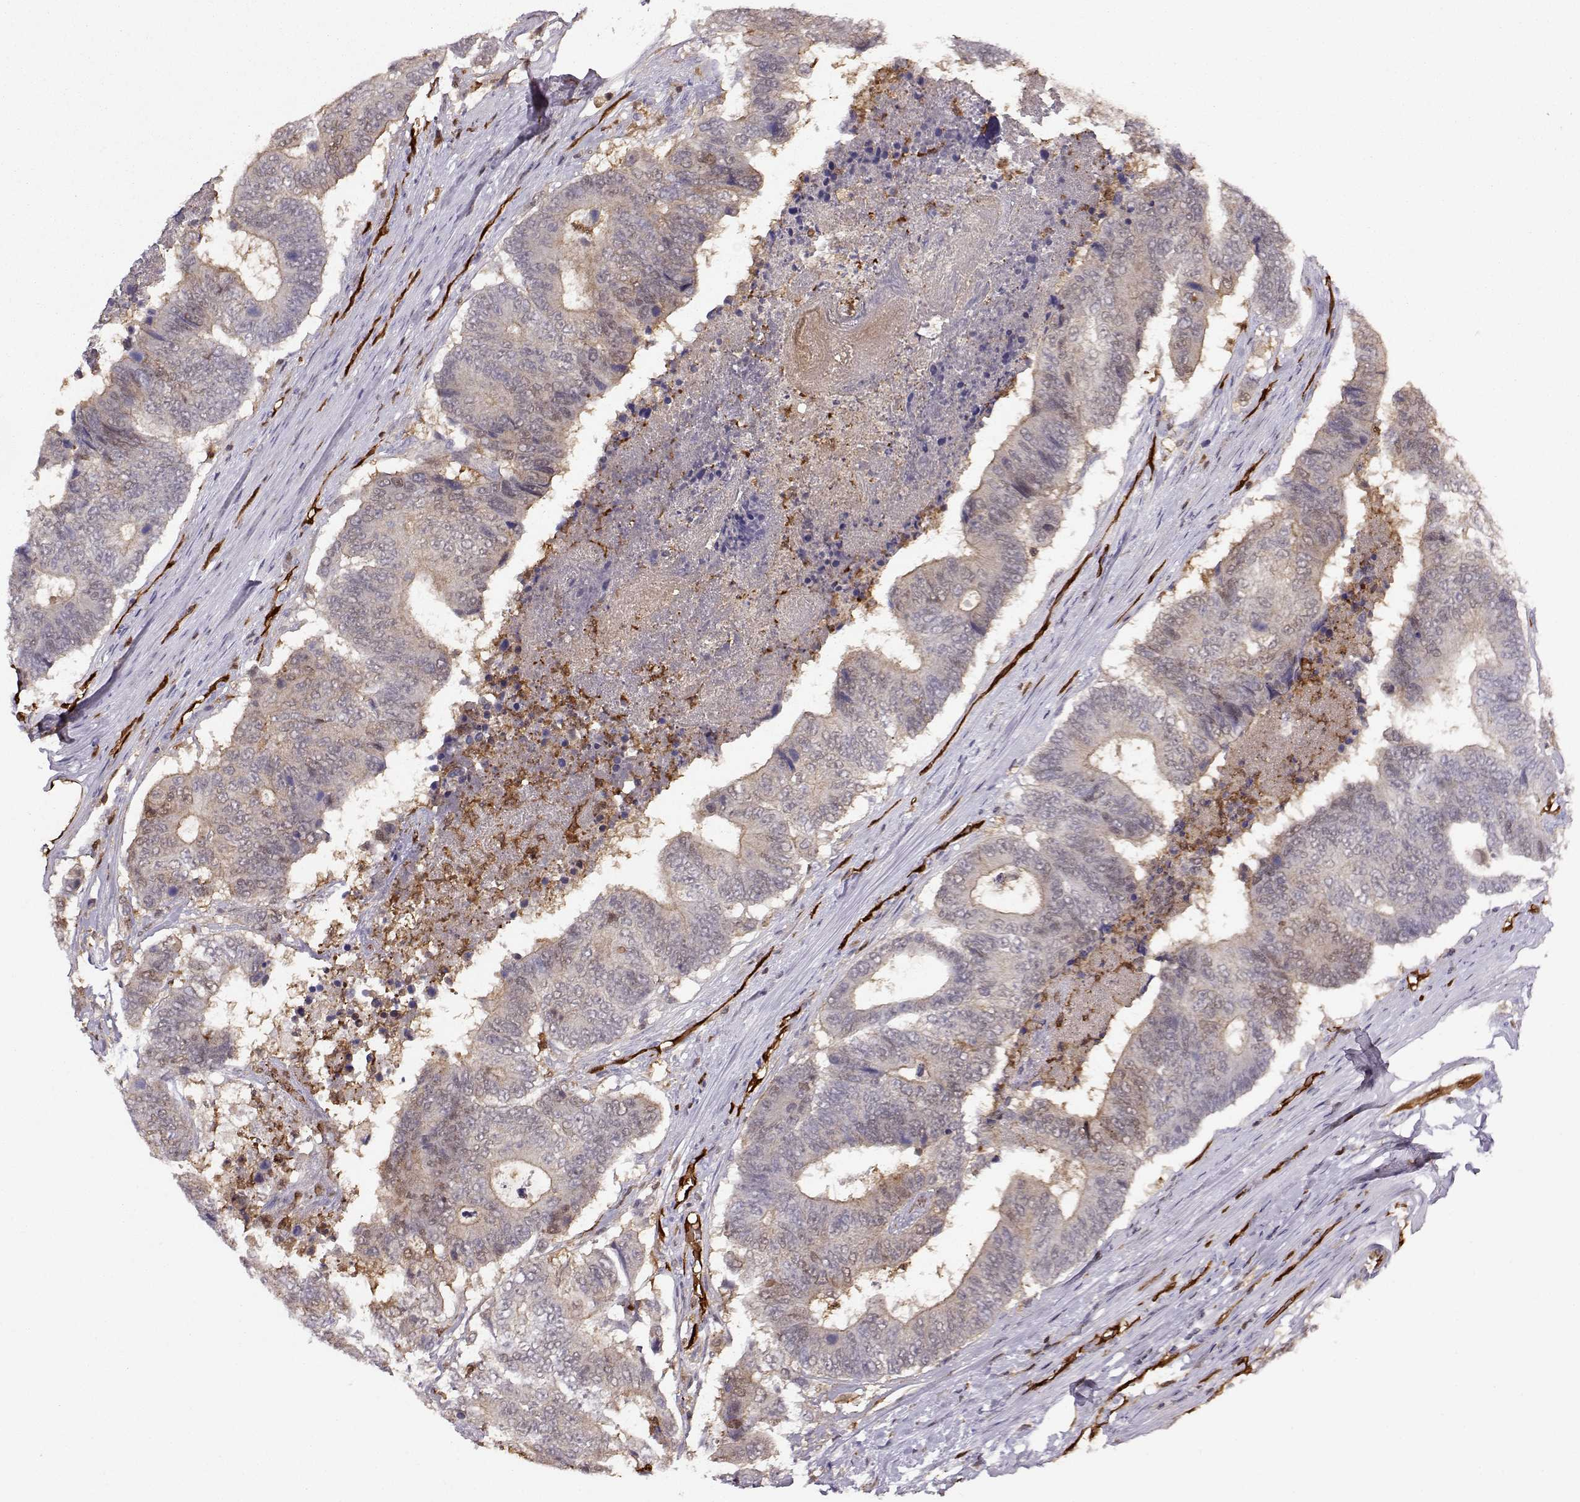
{"staining": {"intensity": "weak", "quantity": "<25%", "location": "nuclear"}, "tissue": "colorectal cancer", "cell_type": "Tumor cells", "image_type": "cancer", "snomed": [{"axis": "morphology", "description": "Adenocarcinoma, NOS"}, {"axis": "topography", "description": "Colon"}], "caption": "Protein analysis of colorectal cancer demonstrates no significant staining in tumor cells.", "gene": "PNP", "patient": {"sex": "female", "age": 48}}